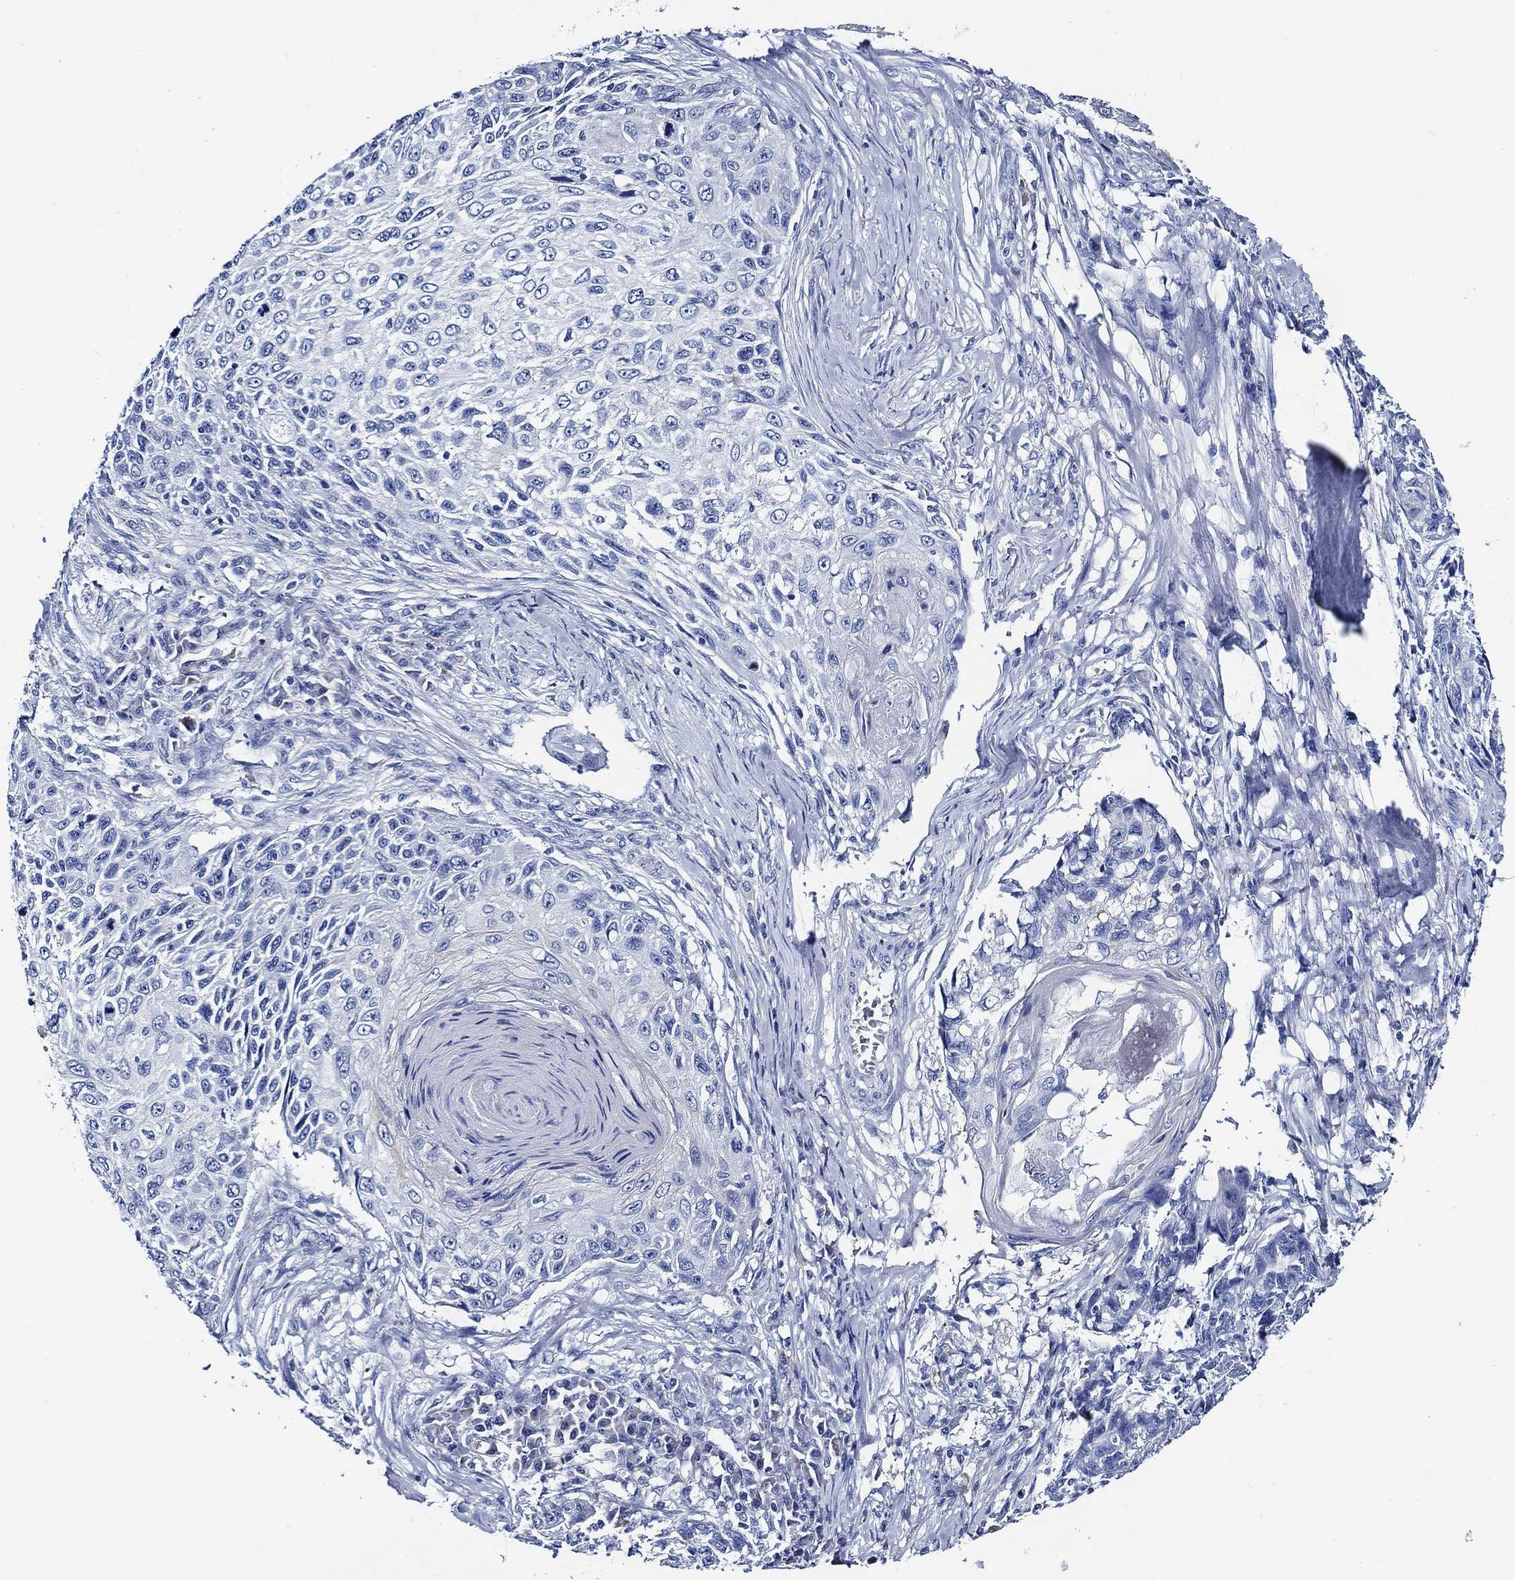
{"staining": {"intensity": "negative", "quantity": "none", "location": "none"}, "tissue": "skin cancer", "cell_type": "Tumor cells", "image_type": "cancer", "snomed": [{"axis": "morphology", "description": "Squamous cell carcinoma, NOS"}, {"axis": "topography", "description": "Skin"}], "caption": "Human skin cancer (squamous cell carcinoma) stained for a protein using IHC demonstrates no expression in tumor cells.", "gene": "WDR62", "patient": {"sex": "male", "age": 92}}